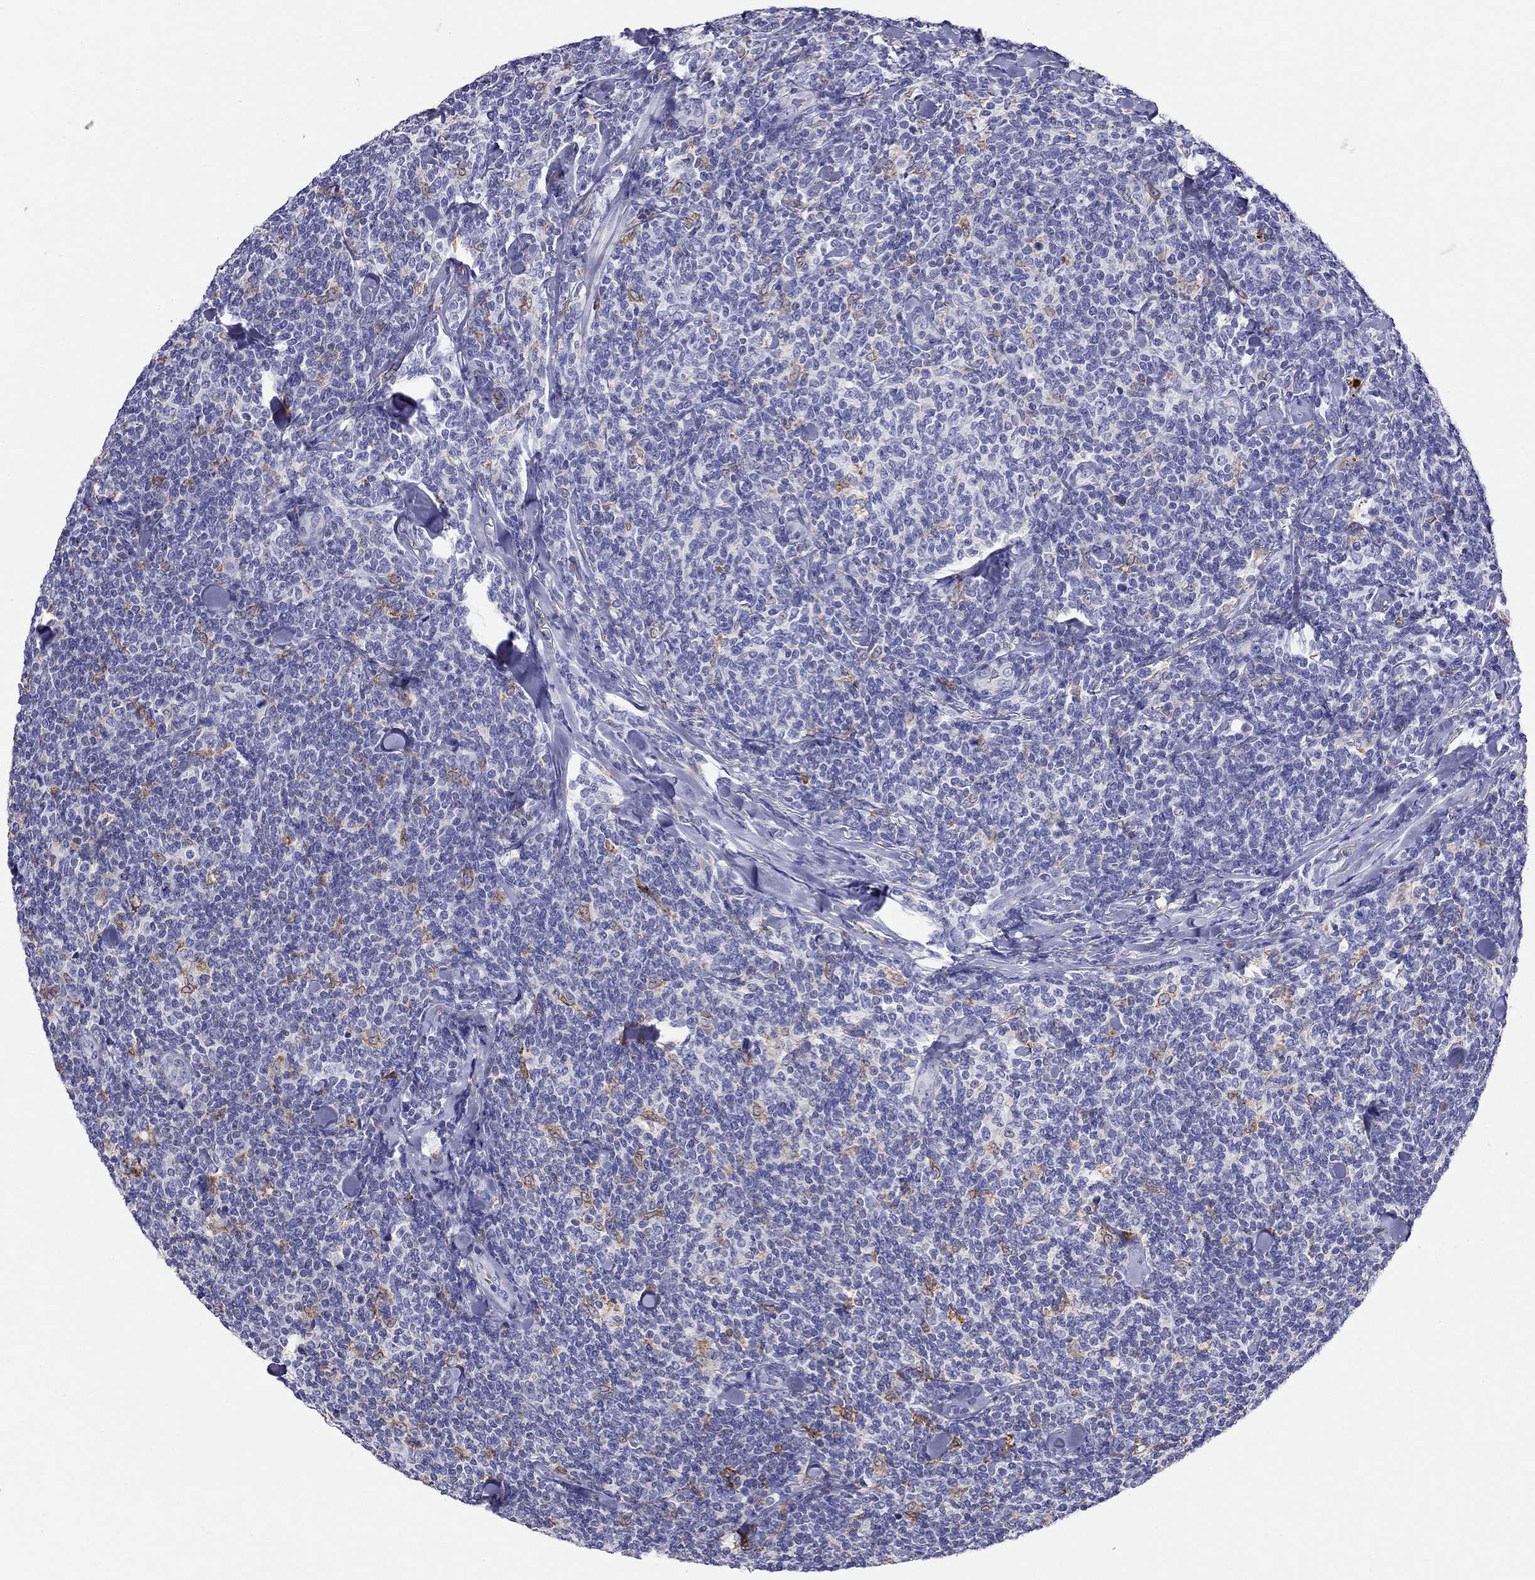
{"staining": {"intensity": "negative", "quantity": "none", "location": "none"}, "tissue": "lymphoma", "cell_type": "Tumor cells", "image_type": "cancer", "snomed": [{"axis": "morphology", "description": "Malignant lymphoma, non-Hodgkin's type, Low grade"}, {"axis": "topography", "description": "Lymph node"}], "caption": "Tumor cells are negative for protein expression in human lymphoma.", "gene": "SLC46A2", "patient": {"sex": "female", "age": 56}}